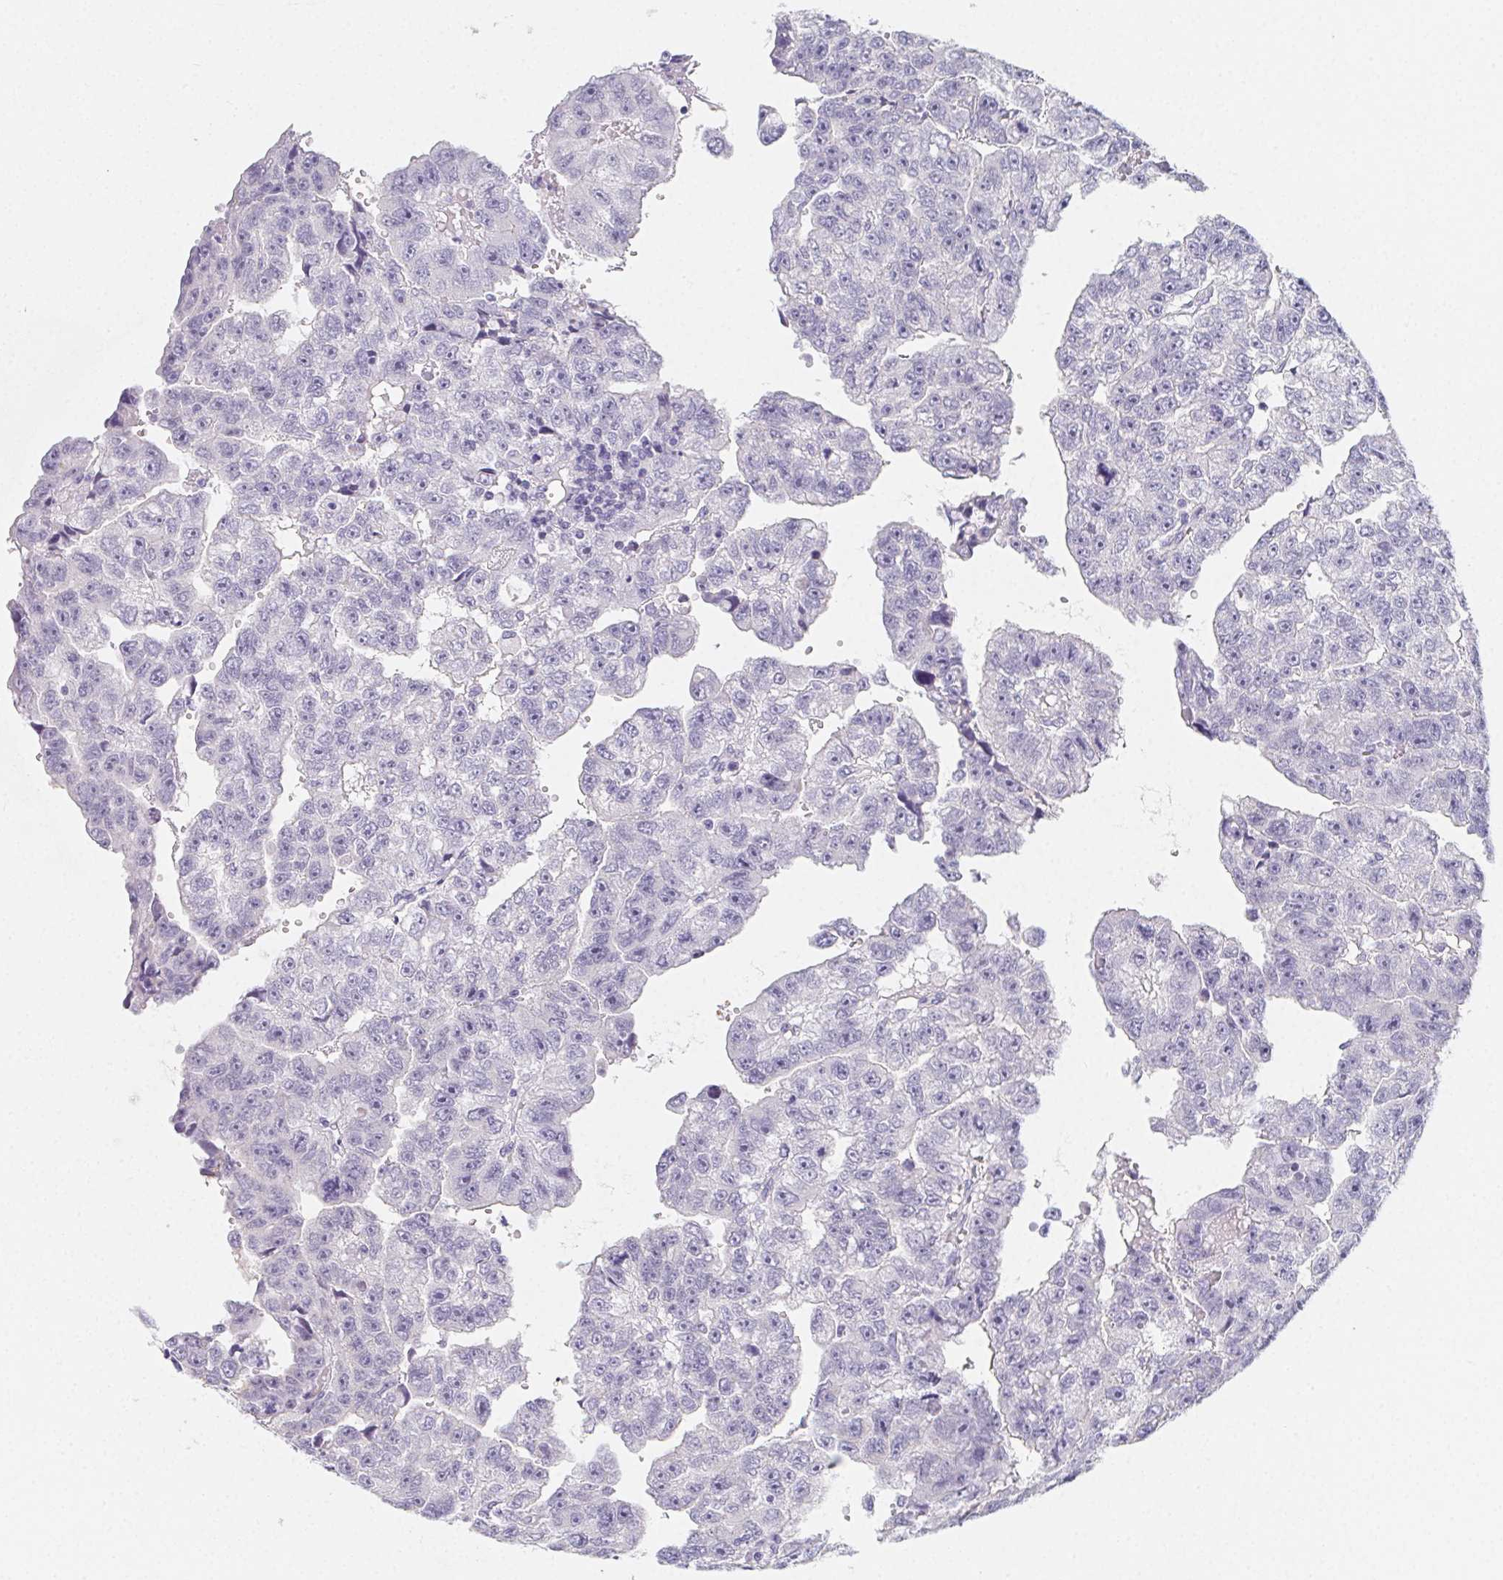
{"staining": {"intensity": "negative", "quantity": "none", "location": "none"}, "tissue": "testis cancer", "cell_type": "Tumor cells", "image_type": "cancer", "snomed": [{"axis": "morphology", "description": "Carcinoma, Embryonal, NOS"}, {"axis": "topography", "description": "Testis"}], "caption": "This is an IHC micrograph of human testis embryonal carcinoma. There is no positivity in tumor cells.", "gene": "GLIPR1L1", "patient": {"sex": "male", "age": 20}}